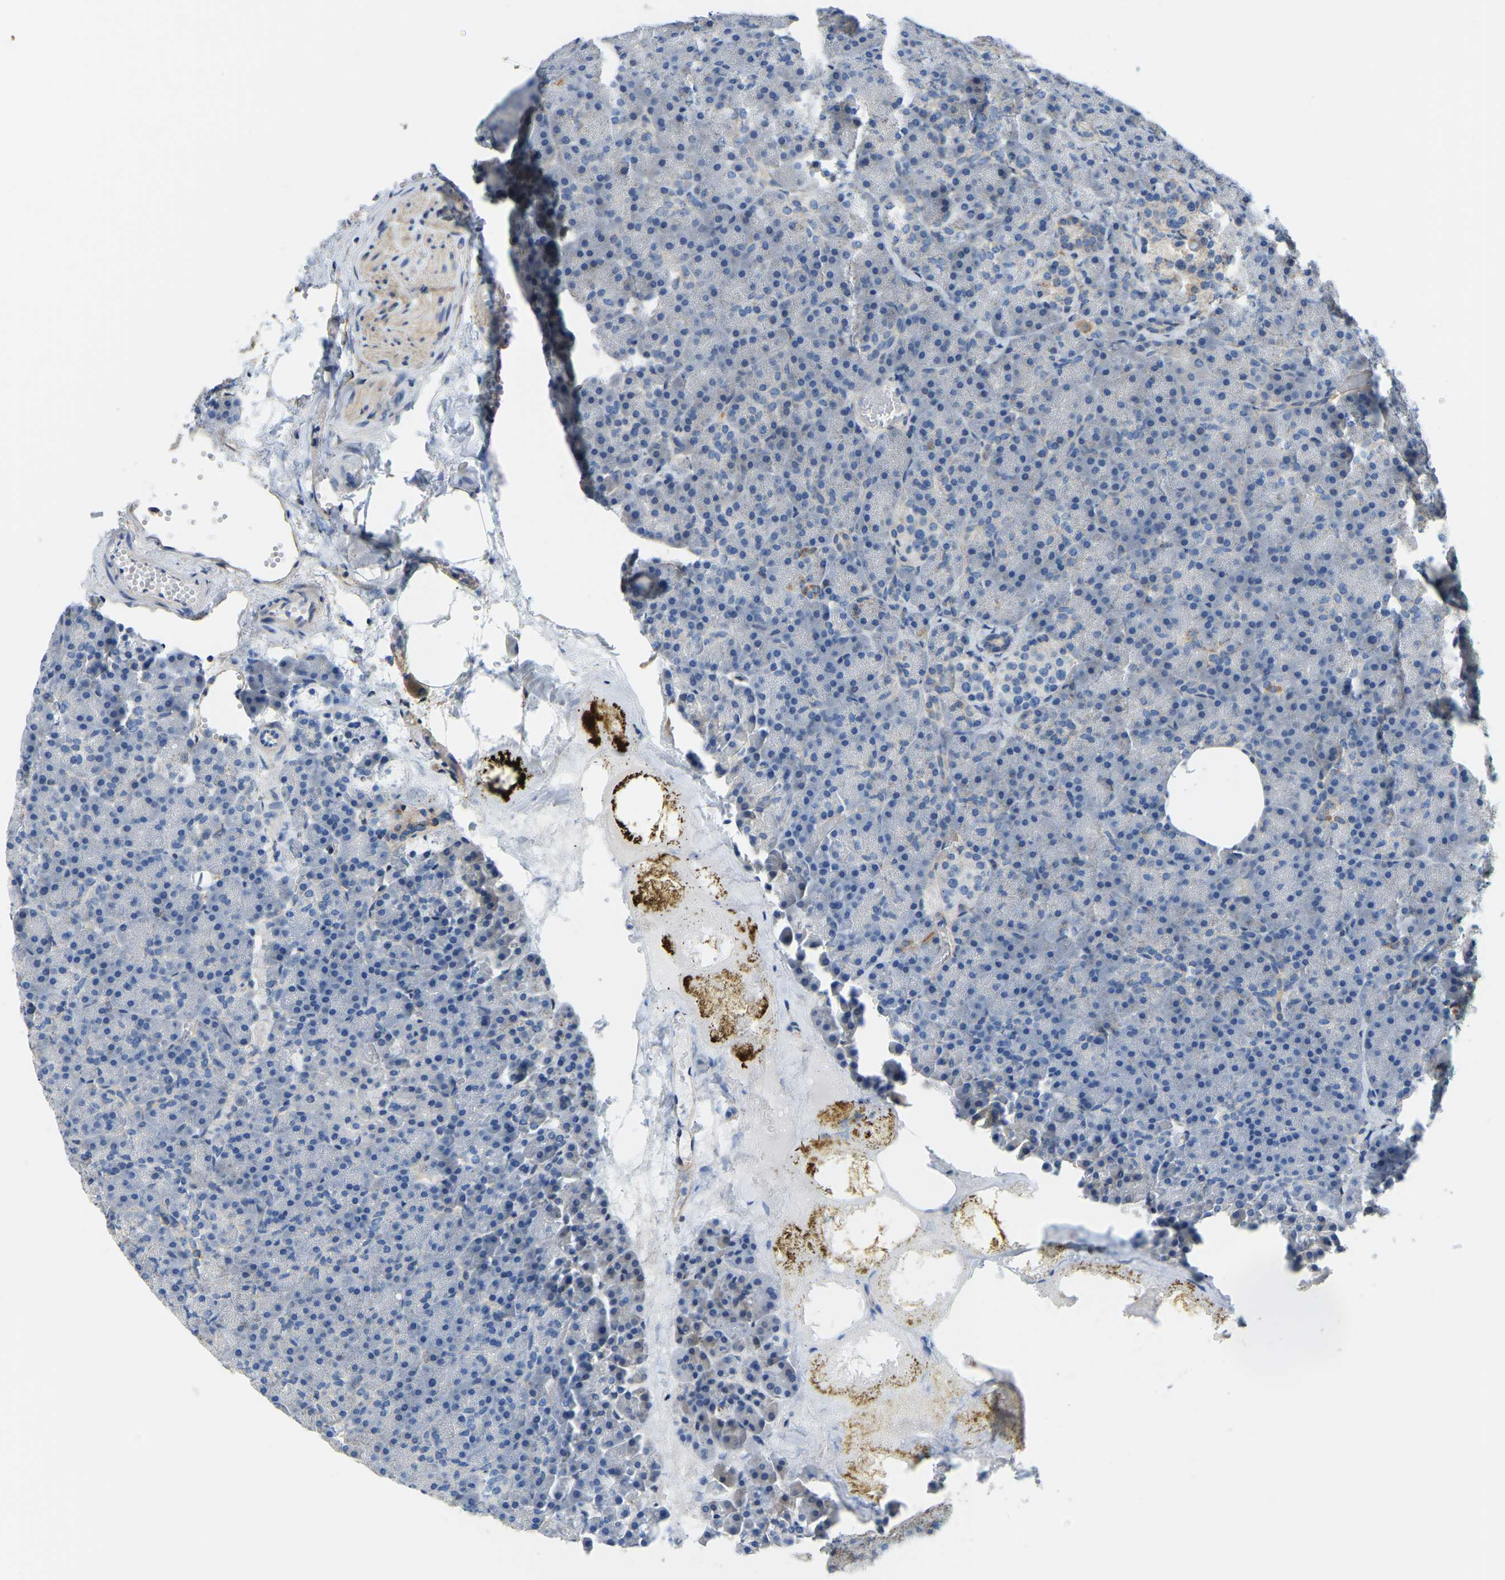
{"staining": {"intensity": "moderate", "quantity": "25%-75%", "location": "cytoplasmic/membranous"}, "tissue": "pancreas", "cell_type": "Exocrine glandular cells", "image_type": "normal", "snomed": [{"axis": "morphology", "description": "Normal tissue, NOS"}, {"axis": "morphology", "description": "Carcinoid, malignant, NOS"}, {"axis": "topography", "description": "Pancreas"}], "caption": "Immunohistochemistry (IHC) (DAB) staining of unremarkable pancreas displays moderate cytoplasmic/membranous protein staining in about 25%-75% of exocrine glandular cells. (DAB IHC, brown staining for protein, blue staining for nuclei).", "gene": "AHNAK", "patient": {"sex": "female", "age": 35}}